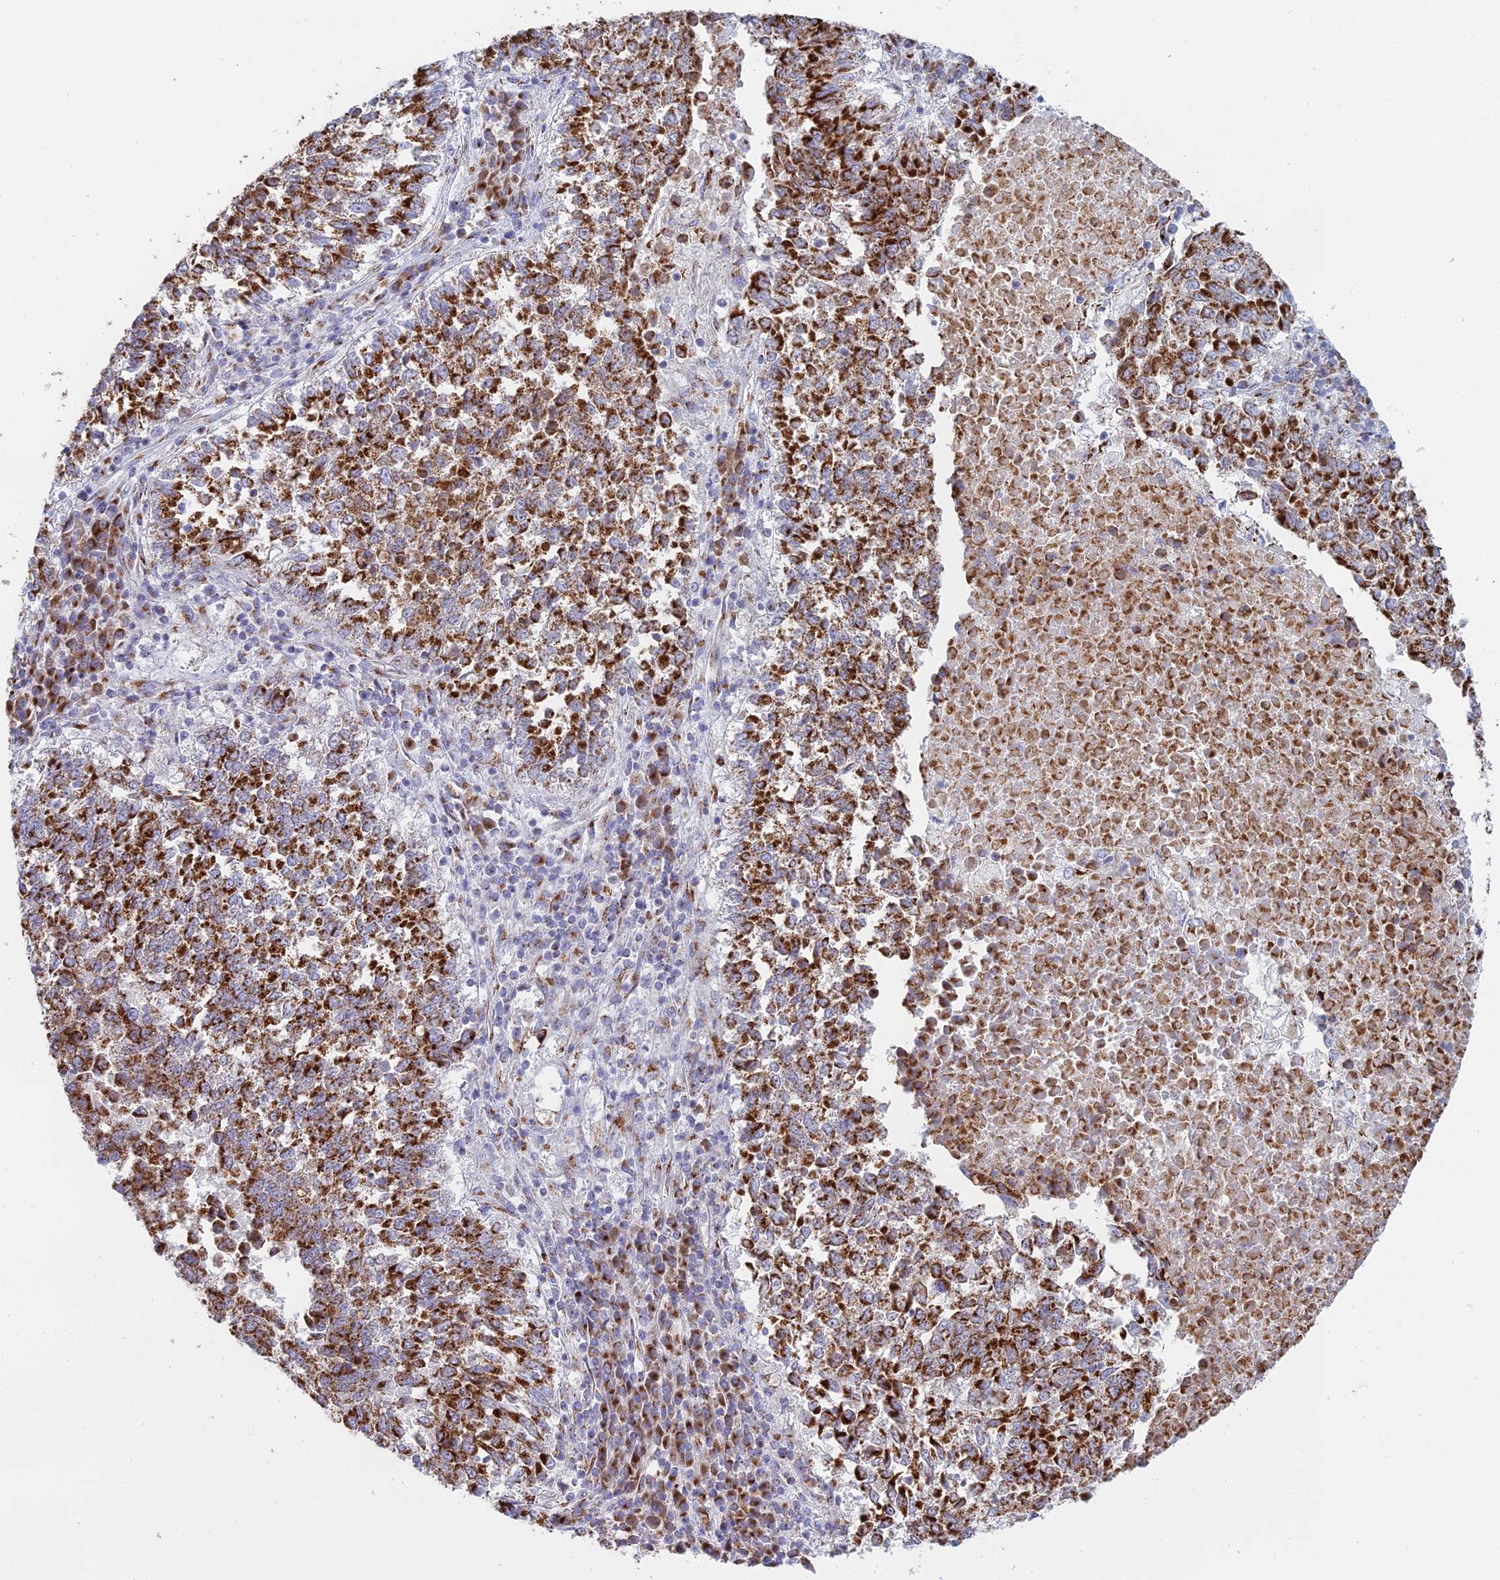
{"staining": {"intensity": "strong", "quantity": ">75%", "location": "cytoplasmic/membranous"}, "tissue": "lung cancer", "cell_type": "Tumor cells", "image_type": "cancer", "snomed": [{"axis": "morphology", "description": "Squamous cell carcinoma, NOS"}, {"axis": "topography", "description": "Lung"}], "caption": "Lung cancer tissue exhibits strong cytoplasmic/membranous staining in about >75% of tumor cells, visualized by immunohistochemistry.", "gene": "HS2ST1", "patient": {"sex": "male", "age": 73}}